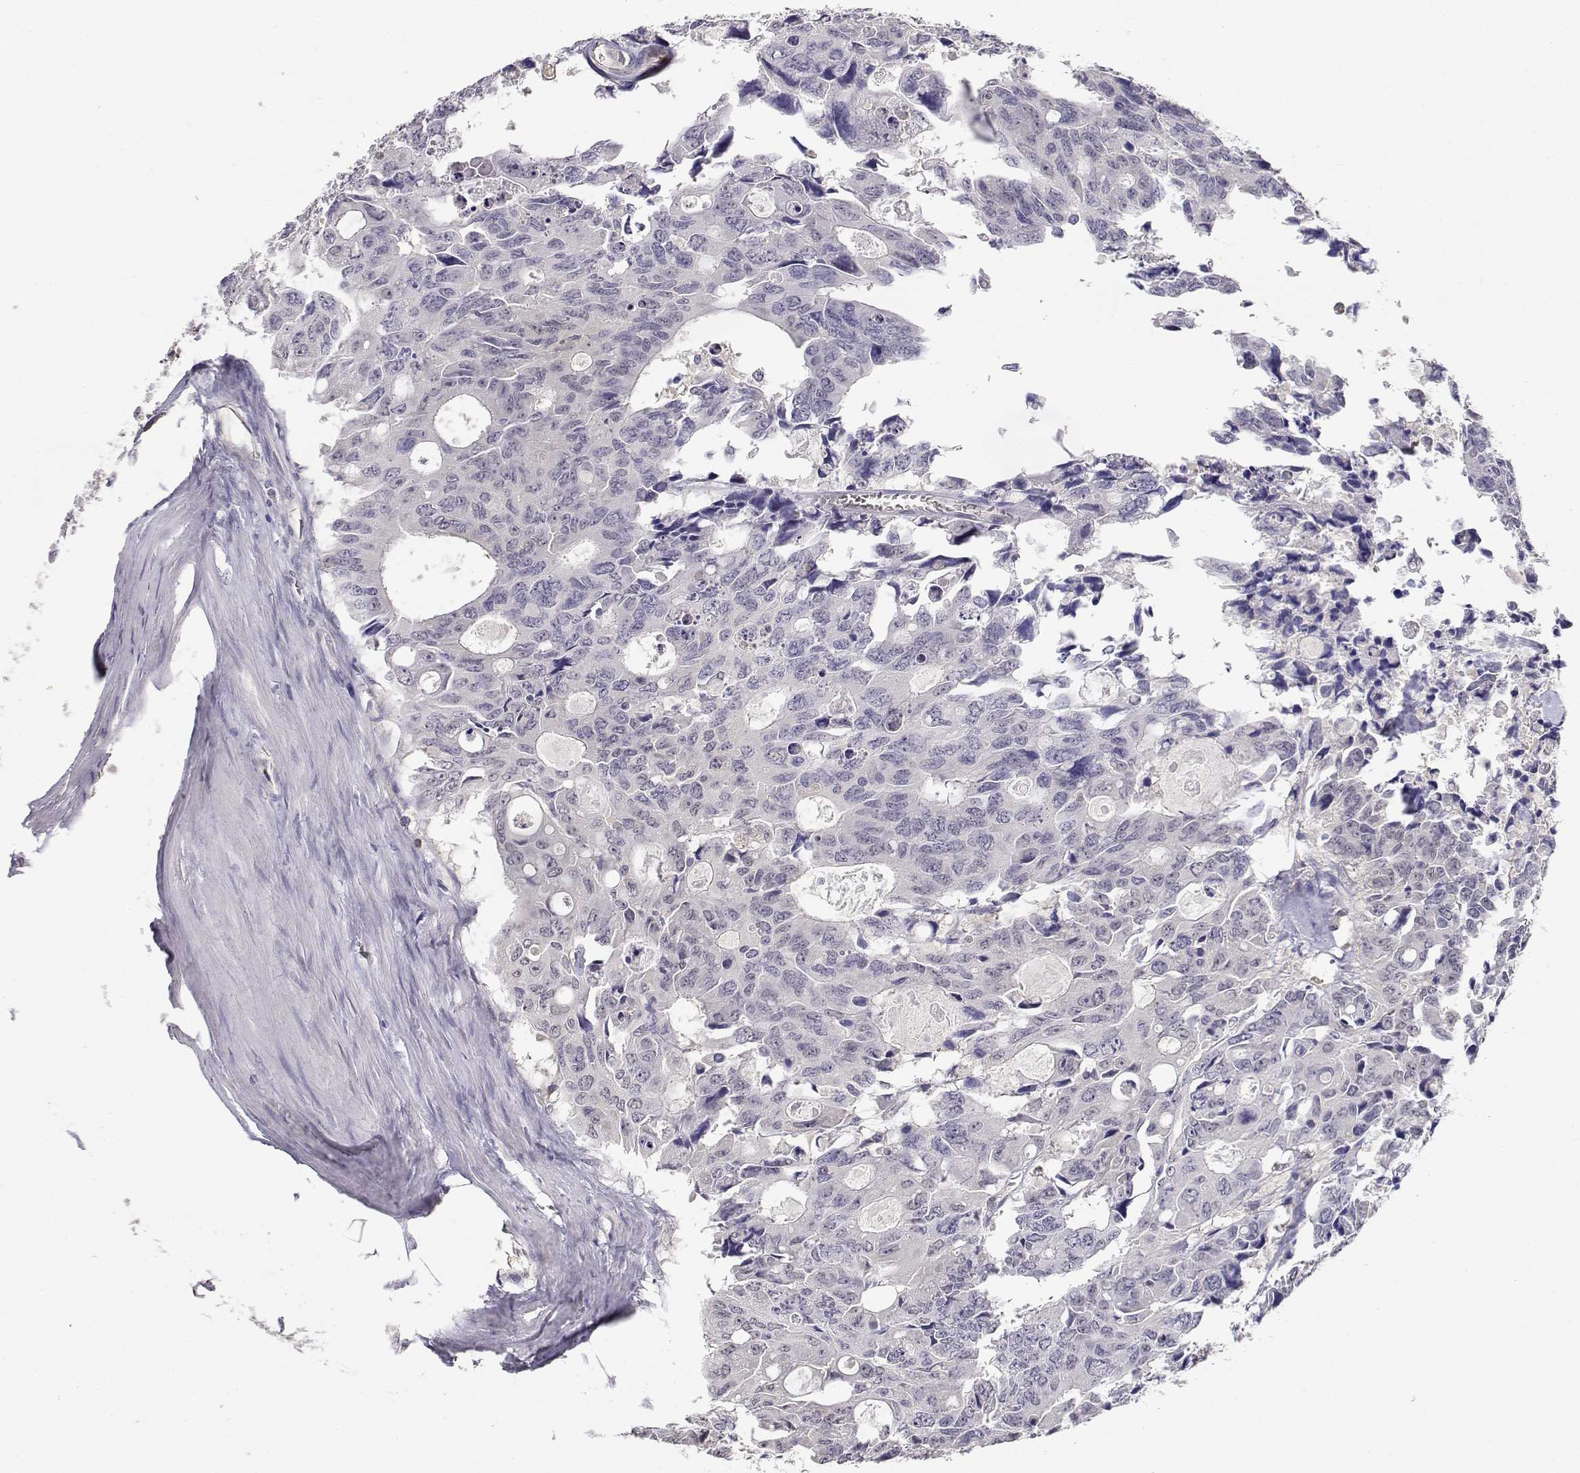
{"staining": {"intensity": "negative", "quantity": "none", "location": "none"}, "tissue": "colorectal cancer", "cell_type": "Tumor cells", "image_type": "cancer", "snomed": [{"axis": "morphology", "description": "Adenocarcinoma, NOS"}, {"axis": "topography", "description": "Rectum"}], "caption": "Human colorectal cancer (adenocarcinoma) stained for a protein using immunohistochemistry exhibits no expression in tumor cells.", "gene": "ADA", "patient": {"sex": "male", "age": 76}}